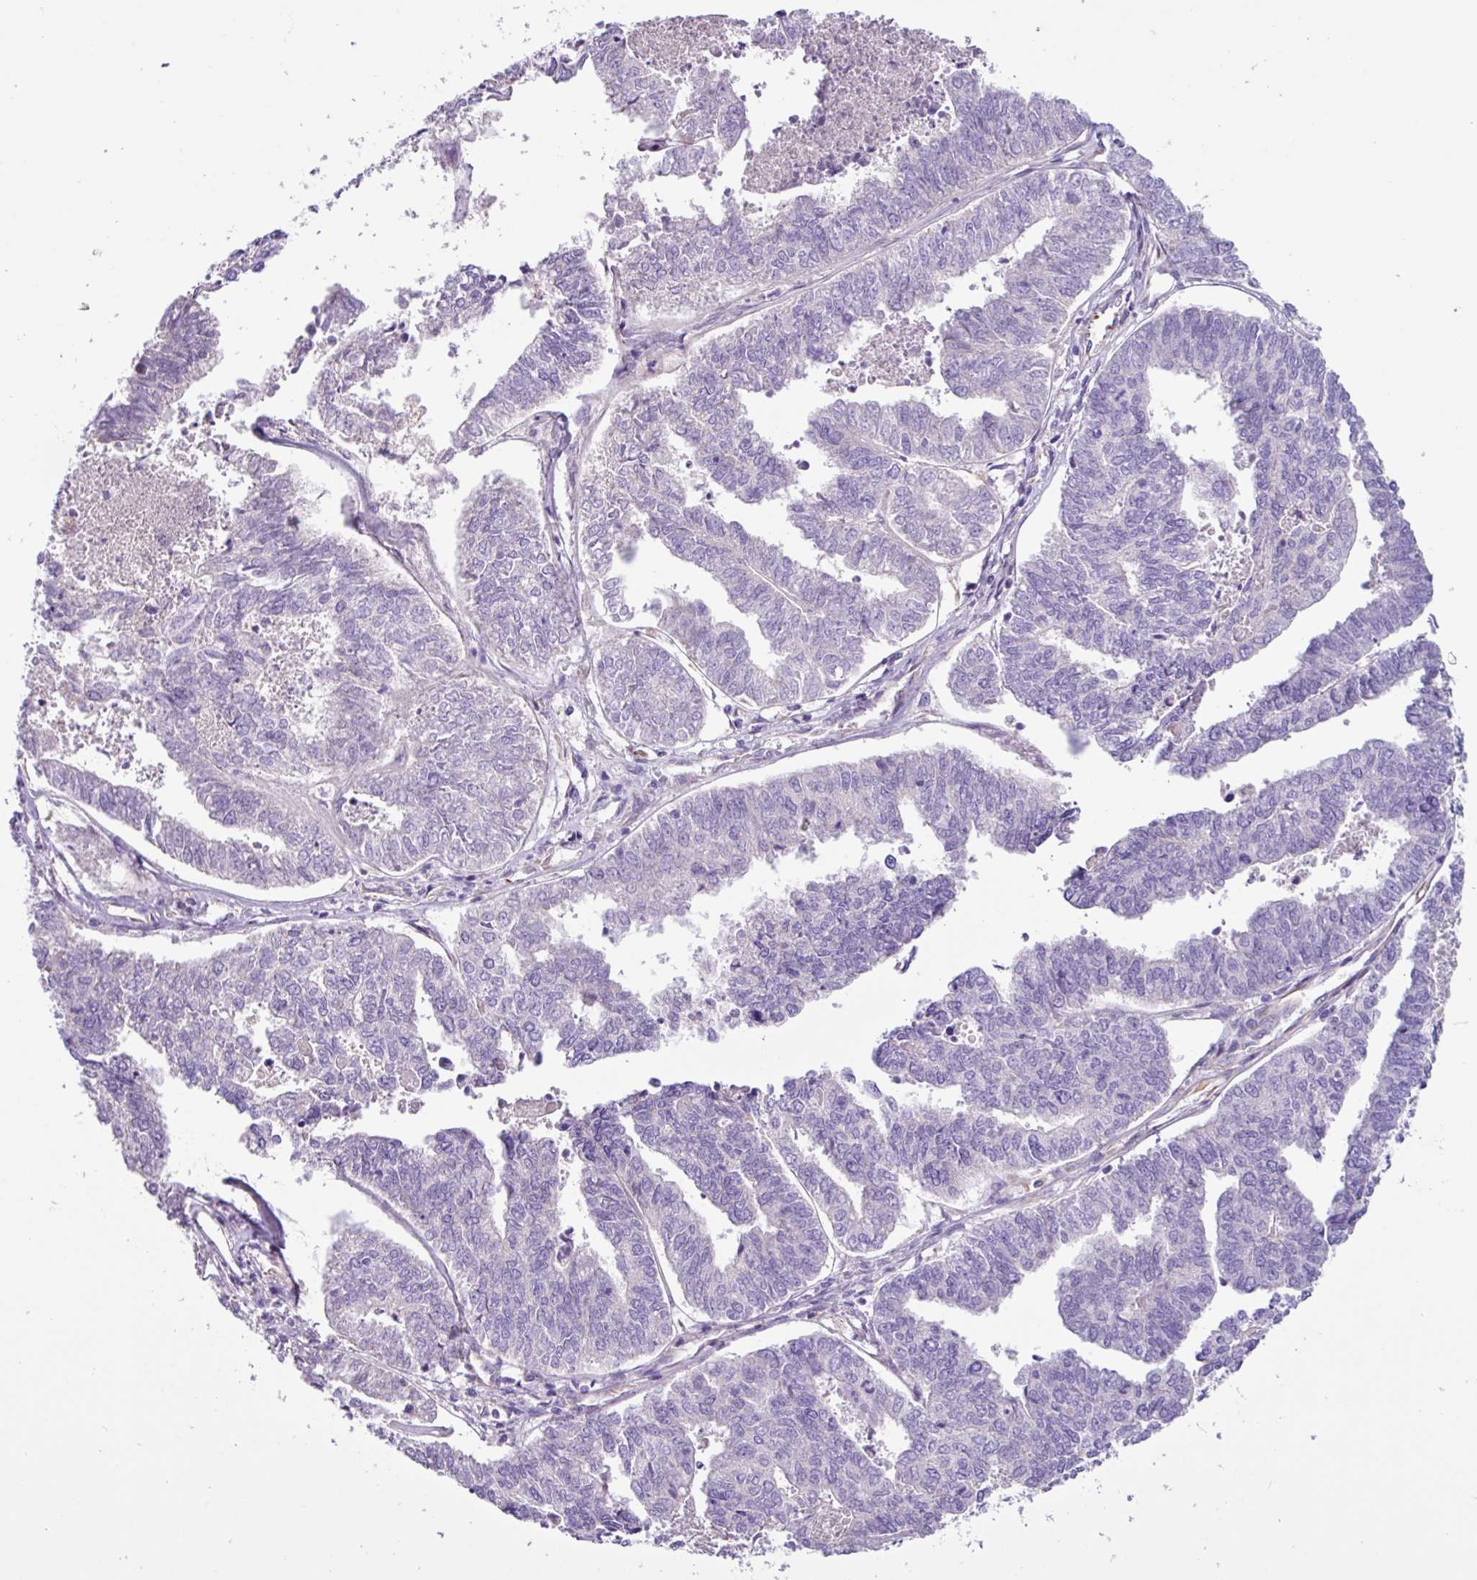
{"staining": {"intensity": "negative", "quantity": "none", "location": "none"}, "tissue": "endometrial cancer", "cell_type": "Tumor cells", "image_type": "cancer", "snomed": [{"axis": "morphology", "description": "Adenocarcinoma, NOS"}, {"axis": "topography", "description": "Endometrium"}], "caption": "DAB (3,3'-diaminobenzidine) immunohistochemical staining of endometrial cancer reveals no significant positivity in tumor cells.", "gene": "MRM2", "patient": {"sex": "female", "age": 73}}